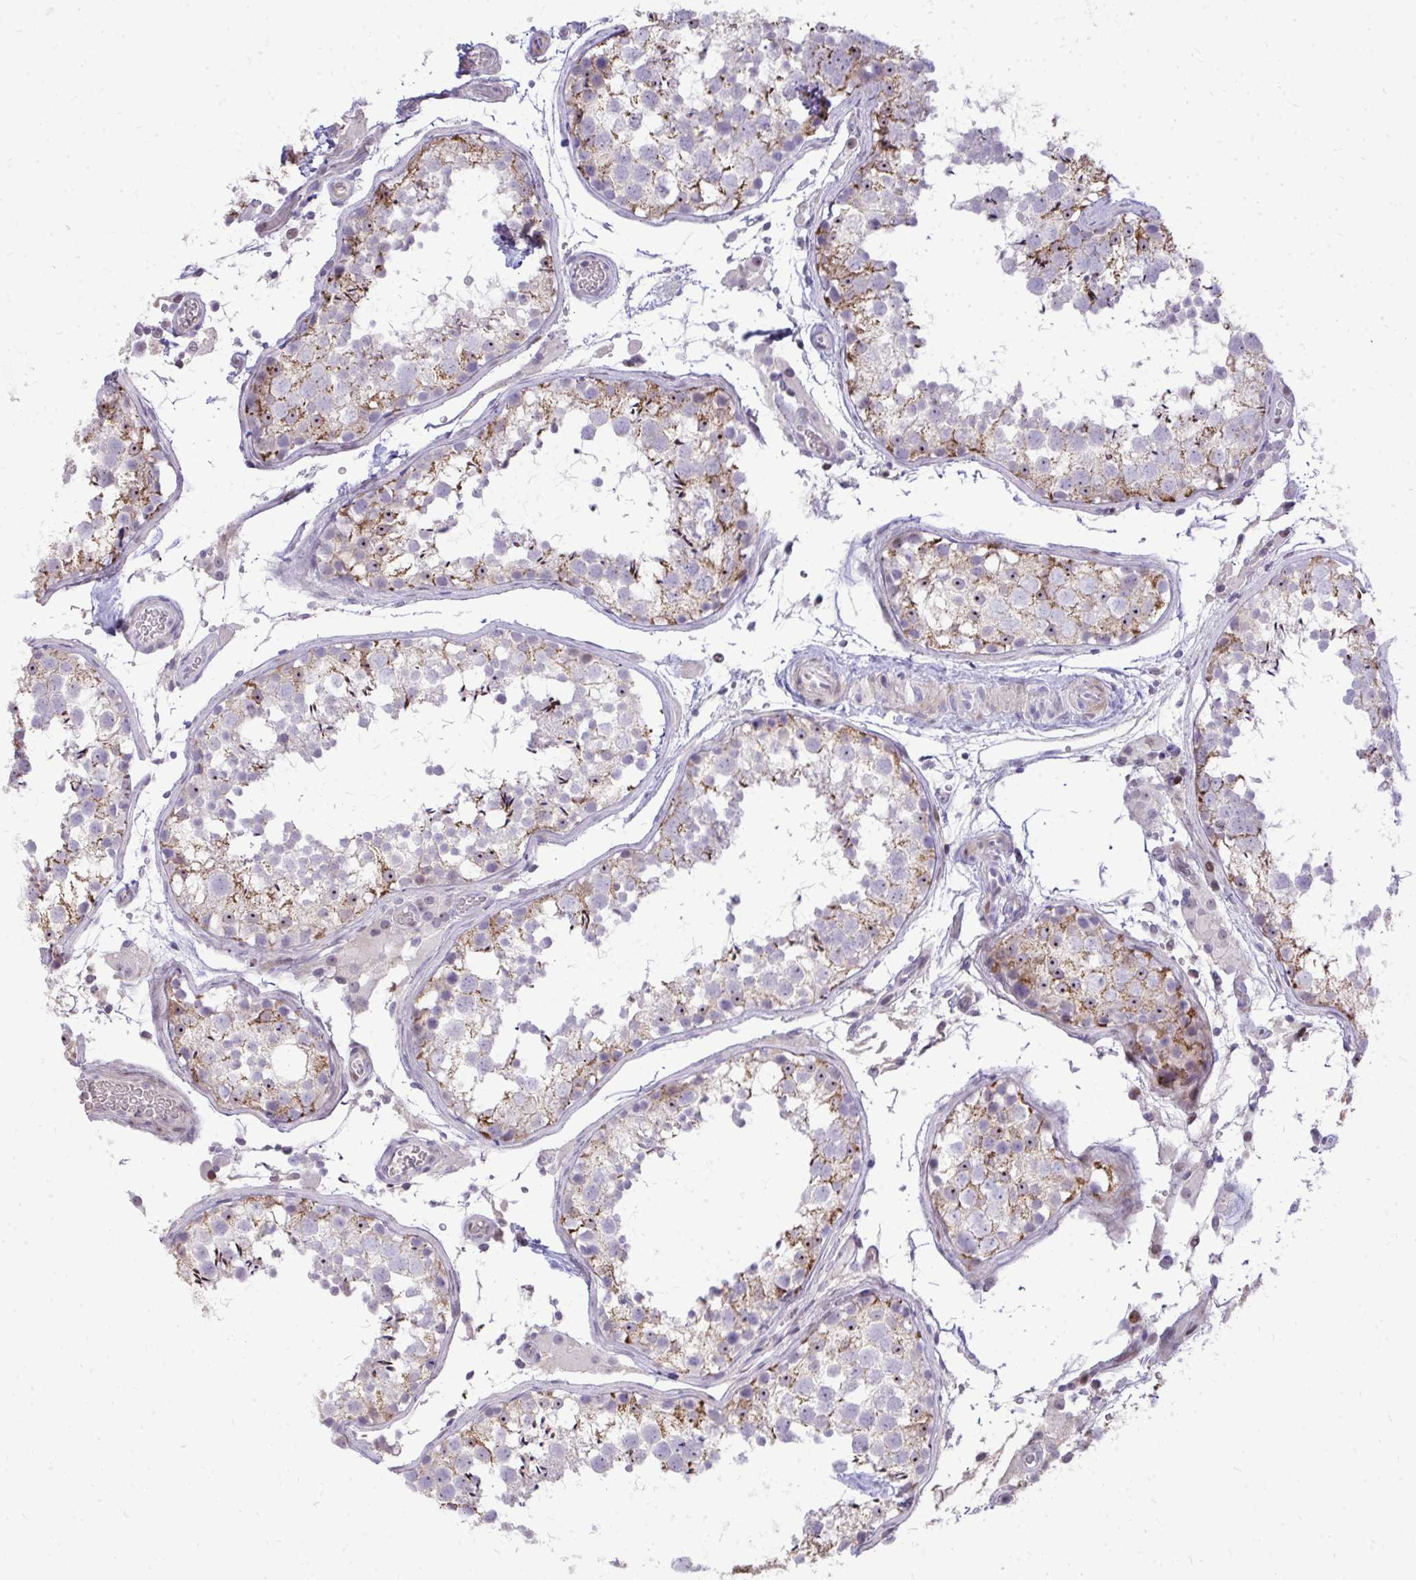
{"staining": {"intensity": "moderate", "quantity": "<25%", "location": "cytoplasmic/membranous"}, "tissue": "testis", "cell_type": "Cells in seminiferous ducts", "image_type": "normal", "snomed": [{"axis": "morphology", "description": "Normal tissue, NOS"}, {"axis": "topography", "description": "Testis"}], "caption": "Immunohistochemical staining of unremarkable testis exhibits low levels of moderate cytoplasmic/membranous expression in approximately <25% of cells in seminiferous ducts. Using DAB (3,3'-diaminobenzidine) (brown) and hematoxylin (blue) stains, captured at high magnification using brightfield microscopy.", "gene": "DLX4", "patient": {"sex": "male", "age": 29}}